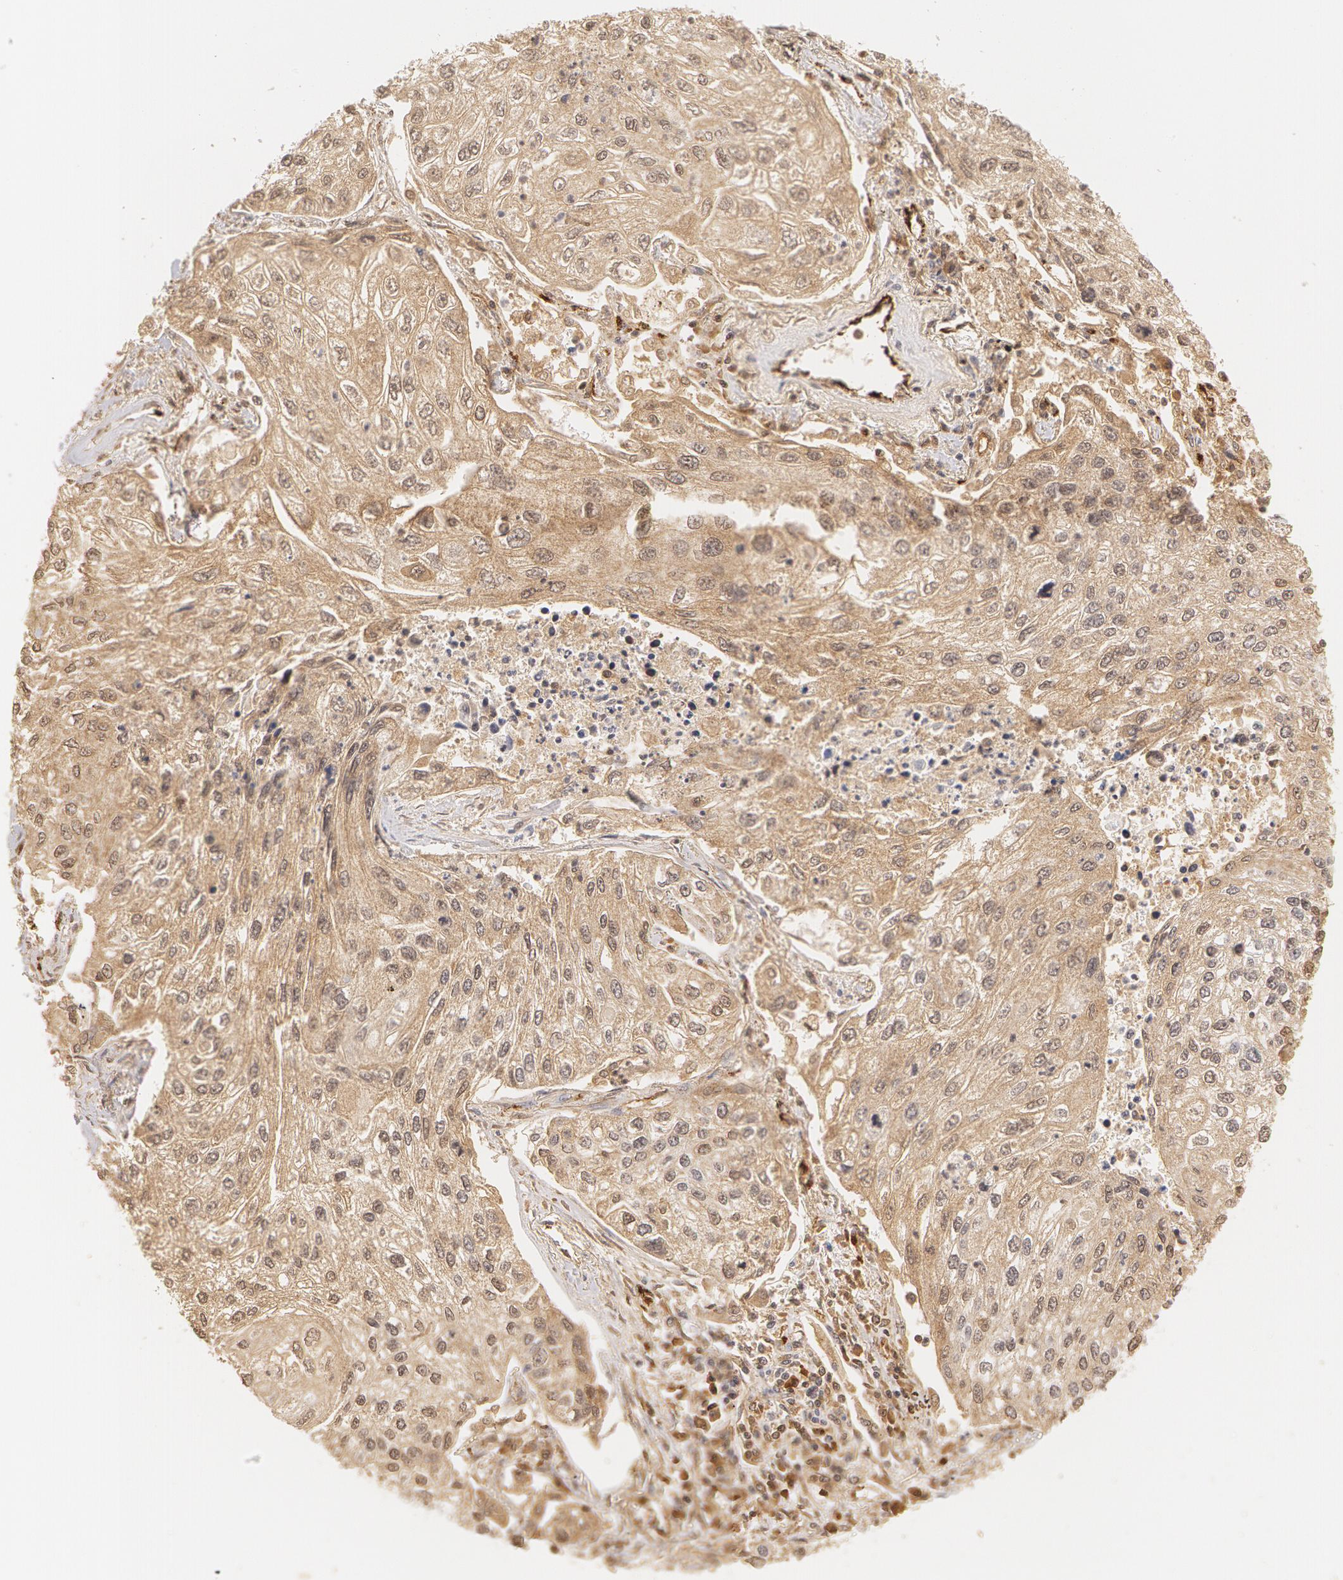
{"staining": {"intensity": "weak", "quantity": "25%-75%", "location": "cytoplasmic/membranous"}, "tissue": "lung cancer", "cell_type": "Tumor cells", "image_type": "cancer", "snomed": [{"axis": "morphology", "description": "Squamous cell carcinoma, NOS"}, {"axis": "topography", "description": "Lung"}], "caption": "Lung cancer (squamous cell carcinoma) stained with immunohistochemistry demonstrates weak cytoplasmic/membranous staining in about 25%-75% of tumor cells. The protein of interest is stained brown, and the nuclei are stained in blue (DAB IHC with brightfield microscopy, high magnification).", "gene": "VWF", "patient": {"sex": "male", "age": 75}}